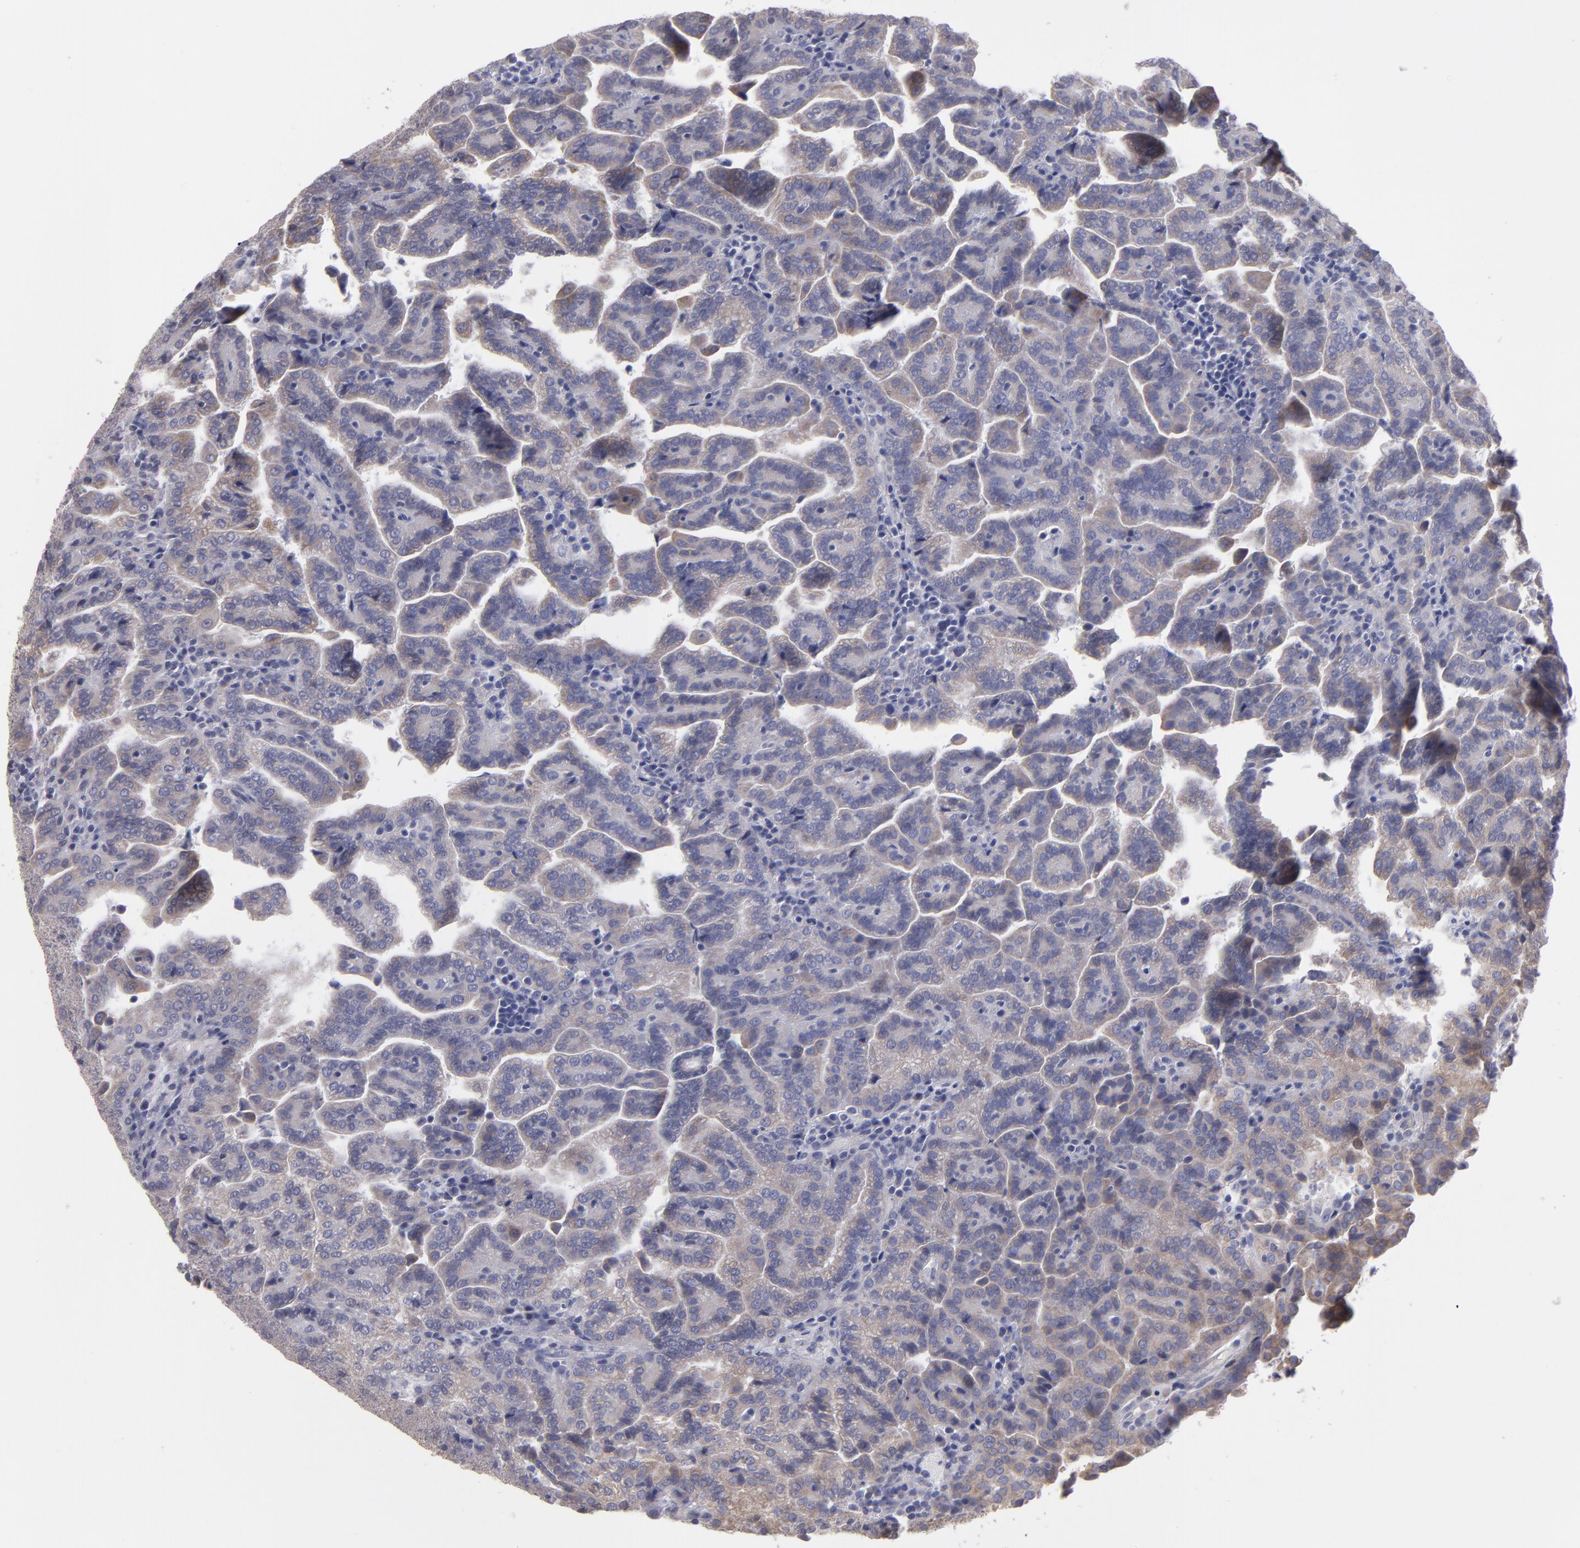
{"staining": {"intensity": "weak", "quantity": ">75%", "location": "cytoplasmic/membranous"}, "tissue": "renal cancer", "cell_type": "Tumor cells", "image_type": "cancer", "snomed": [{"axis": "morphology", "description": "Adenocarcinoma, NOS"}, {"axis": "topography", "description": "Kidney"}], "caption": "Brown immunohistochemical staining in renal adenocarcinoma exhibits weak cytoplasmic/membranous staining in about >75% of tumor cells.", "gene": "SLMAP", "patient": {"sex": "male", "age": 61}}